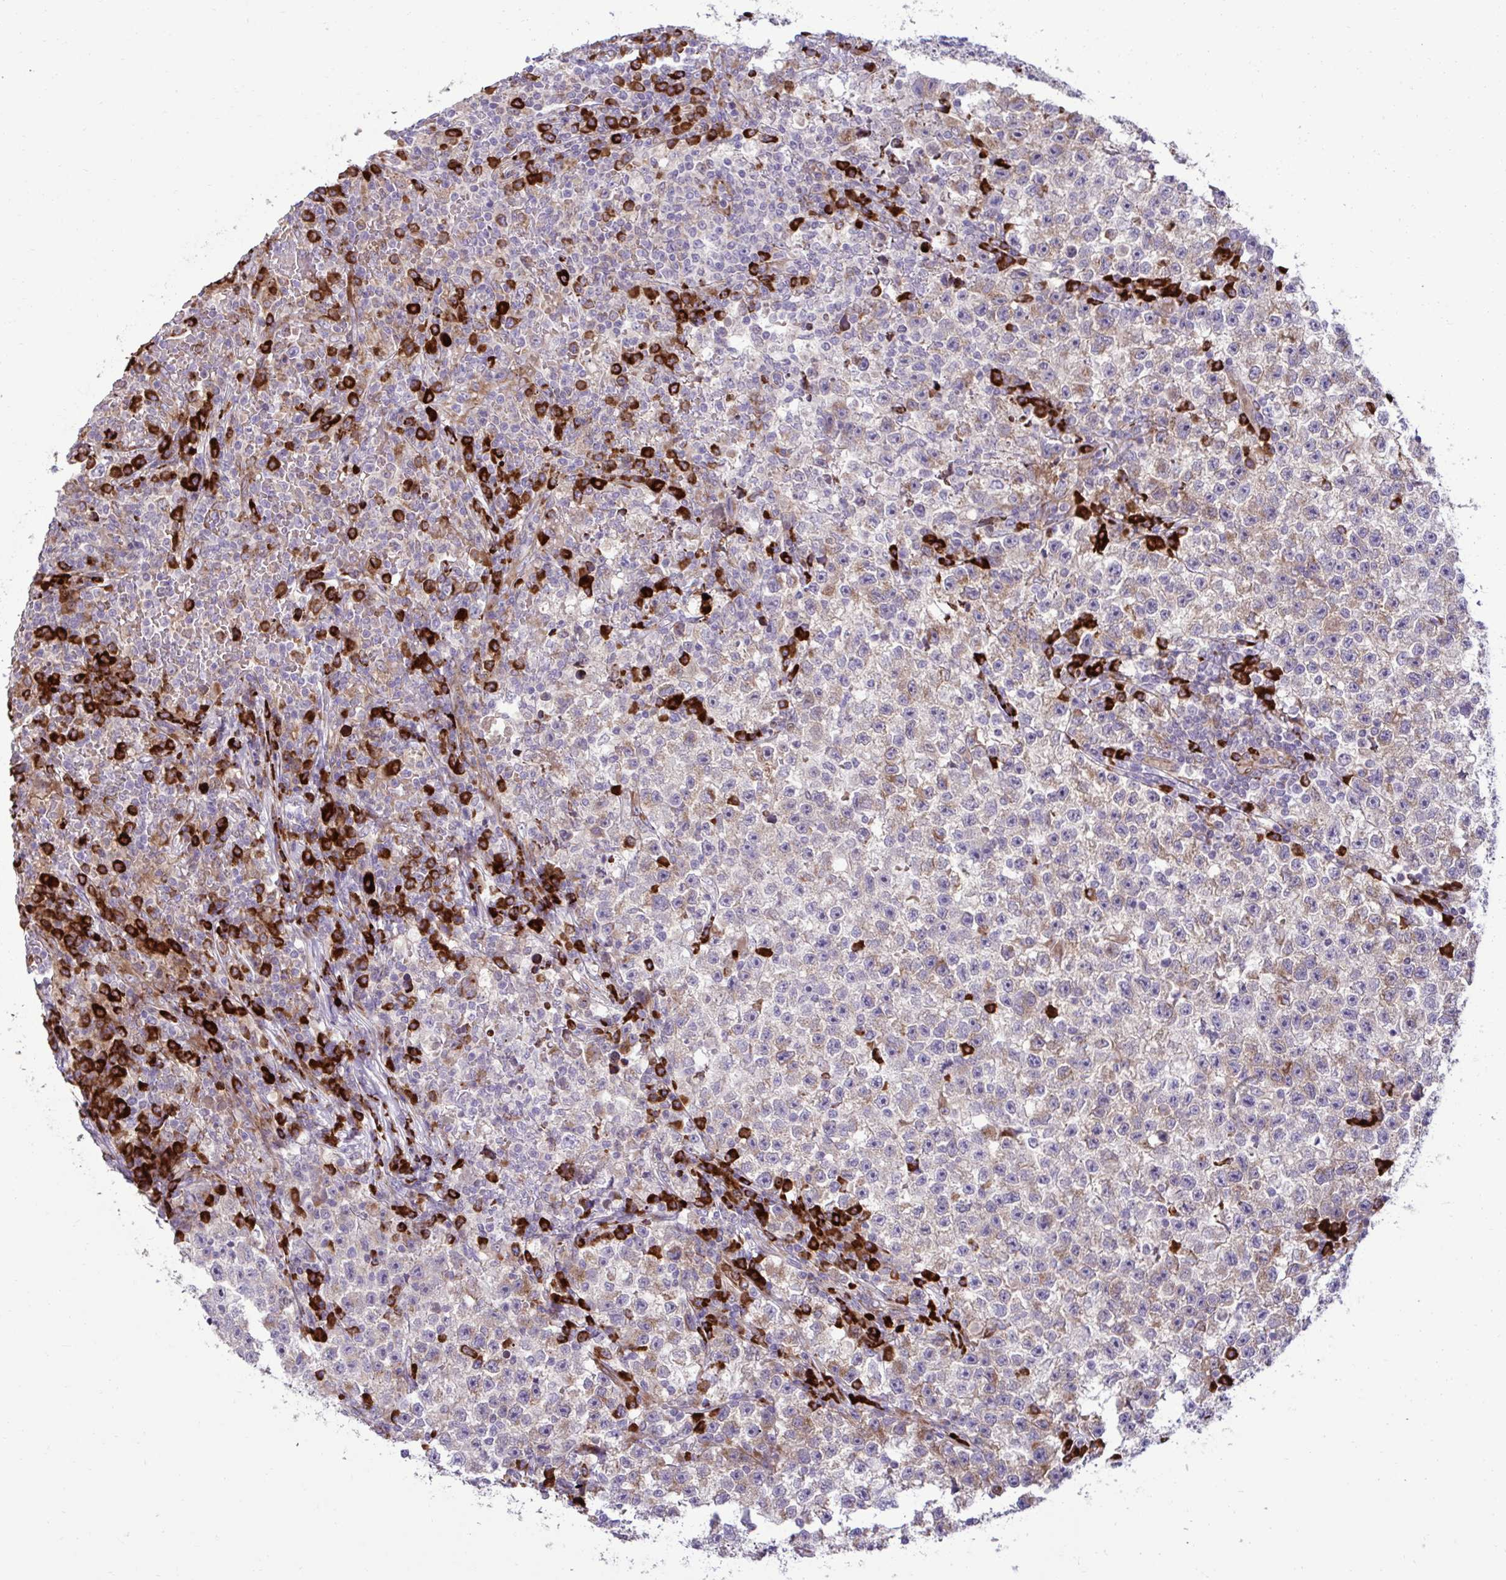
{"staining": {"intensity": "weak", "quantity": "25%-75%", "location": "cytoplasmic/membranous"}, "tissue": "testis cancer", "cell_type": "Tumor cells", "image_type": "cancer", "snomed": [{"axis": "morphology", "description": "Seminoma, NOS"}, {"axis": "topography", "description": "Testis"}], "caption": "A low amount of weak cytoplasmic/membranous positivity is present in approximately 25%-75% of tumor cells in testis cancer (seminoma) tissue.", "gene": "LIMS1", "patient": {"sex": "male", "age": 22}}